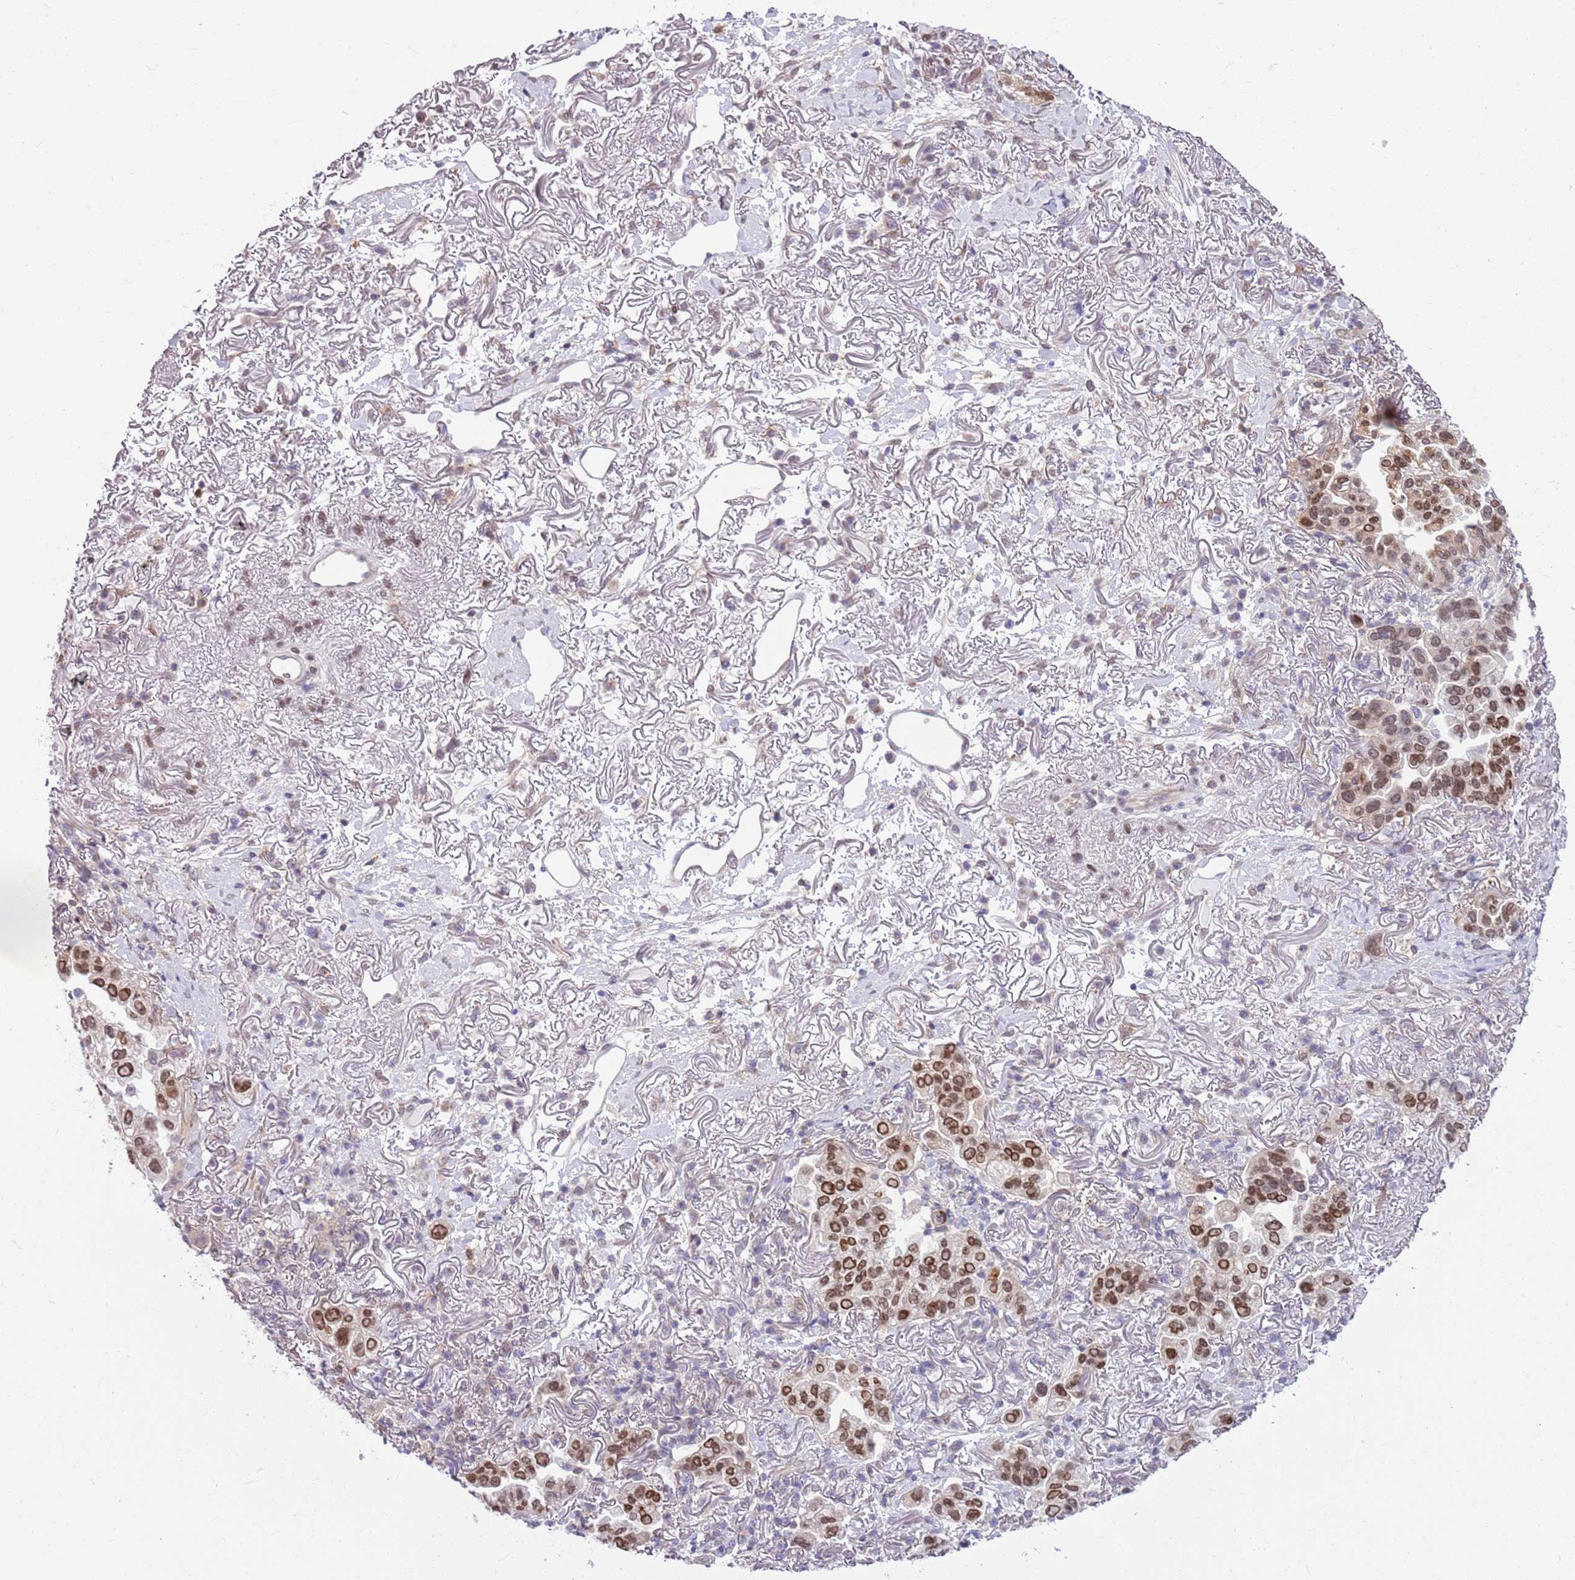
{"staining": {"intensity": "moderate", "quantity": "25%-75%", "location": "nuclear"}, "tissue": "lung cancer", "cell_type": "Tumor cells", "image_type": "cancer", "snomed": [{"axis": "morphology", "description": "Adenocarcinoma, NOS"}, {"axis": "topography", "description": "Lung"}], "caption": "DAB immunohistochemical staining of human adenocarcinoma (lung) displays moderate nuclear protein expression in about 25%-75% of tumor cells. (DAB (3,3'-diaminobenzidine) IHC, brown staining for protein, blue staining for nuclei).", "gene": "DHX32", "patient": {"sex": "female", "age": 69}}